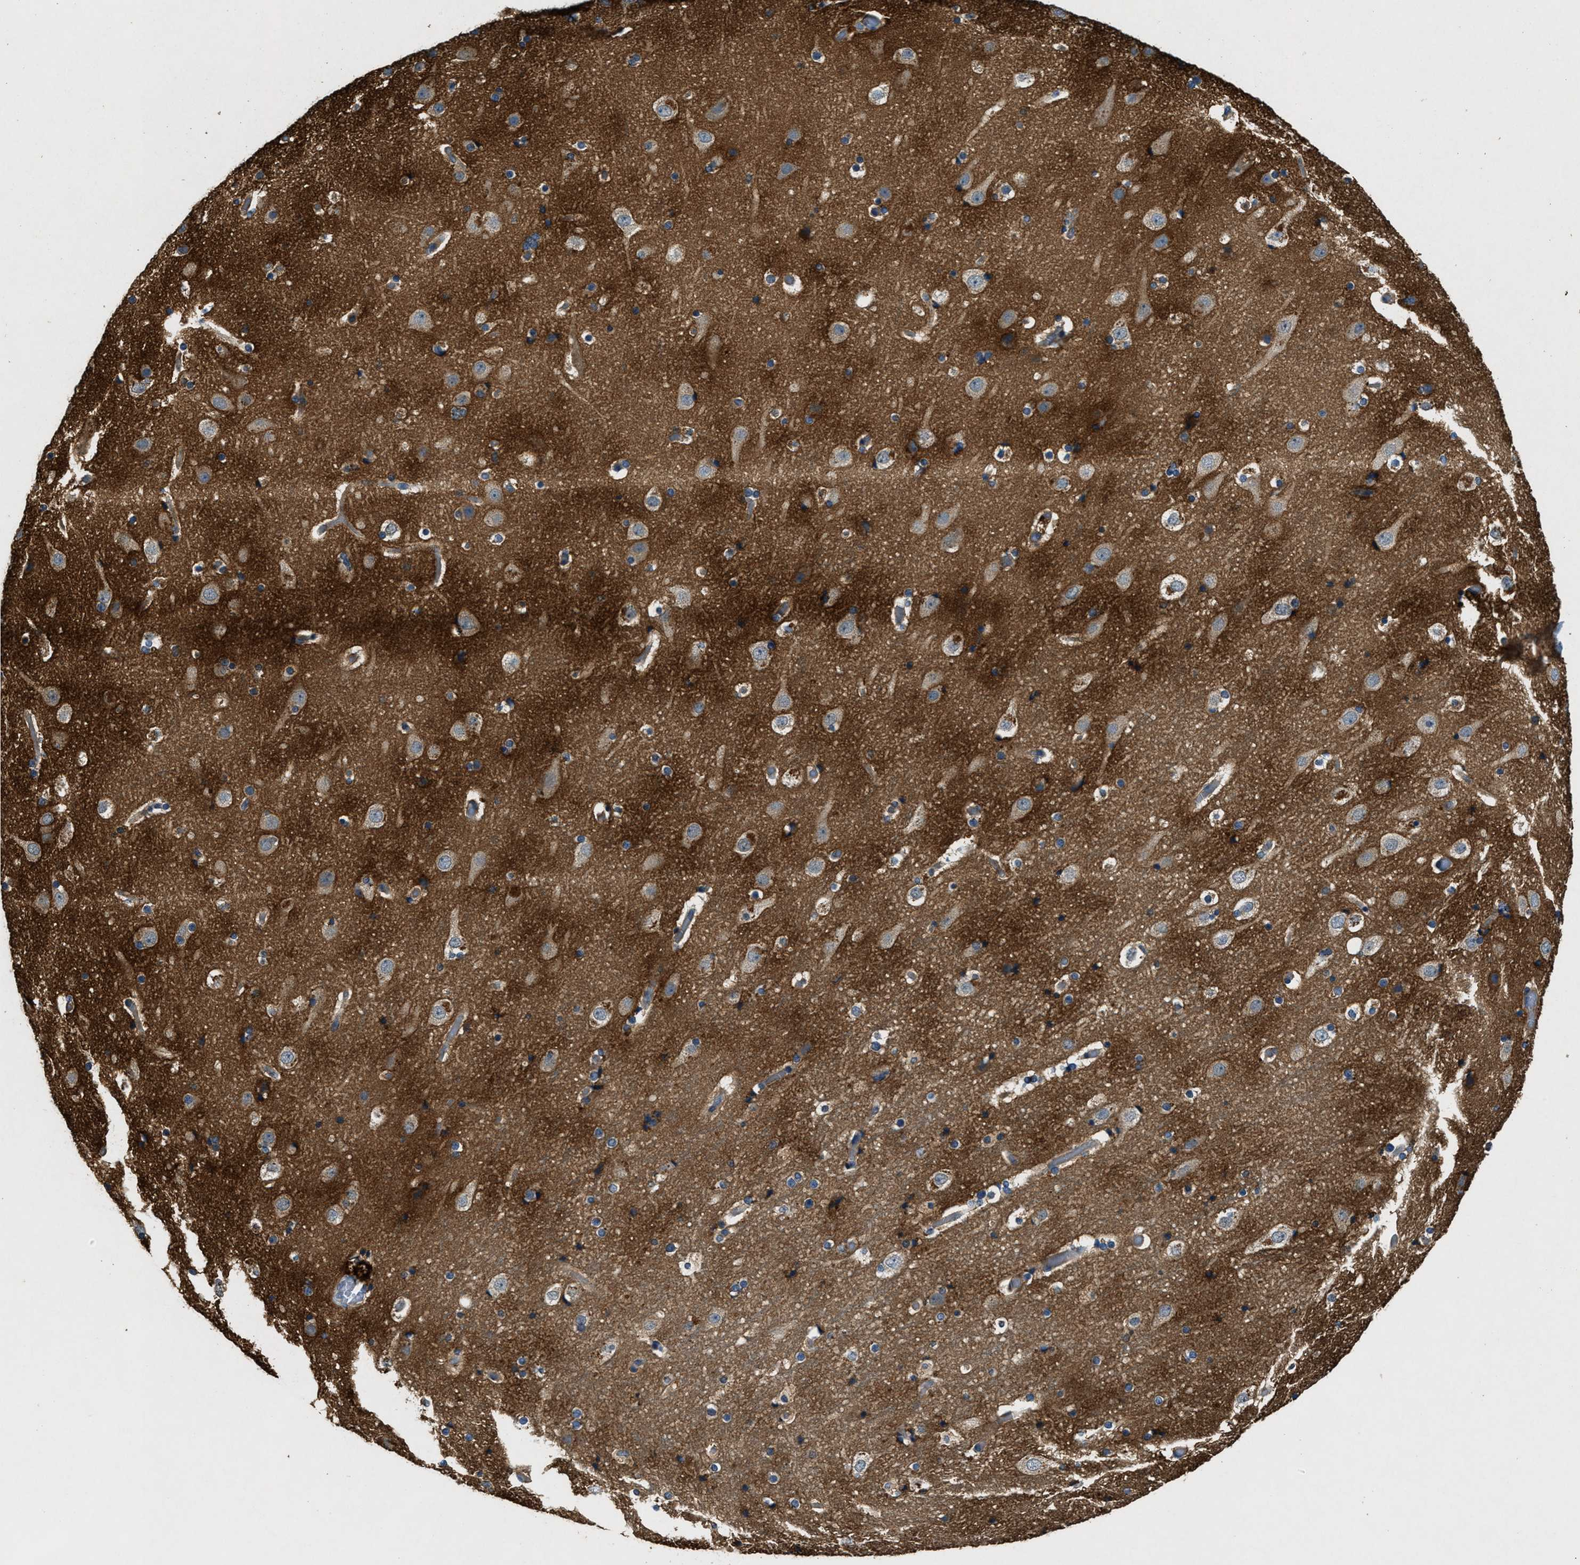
{"staining": {"intensity": "negative", "quantity": "none", "location": "none"}, "tissue": "cerebral cortex", "cell_type": "Endothelial cells", "image_type": "normal", "snomed": [{"axis": "morphology", "description": "Normal tissue, NOS"}, {"axis": "topography", "description": "Cerebral cortex"}], "caption": "Endothelial cells are negative for brown protein staining in normal cerebral cortex. Nuclei are stained in blue.", "gene": "BLOC1S1", "patient": {"sex": "male", "age": 57}}